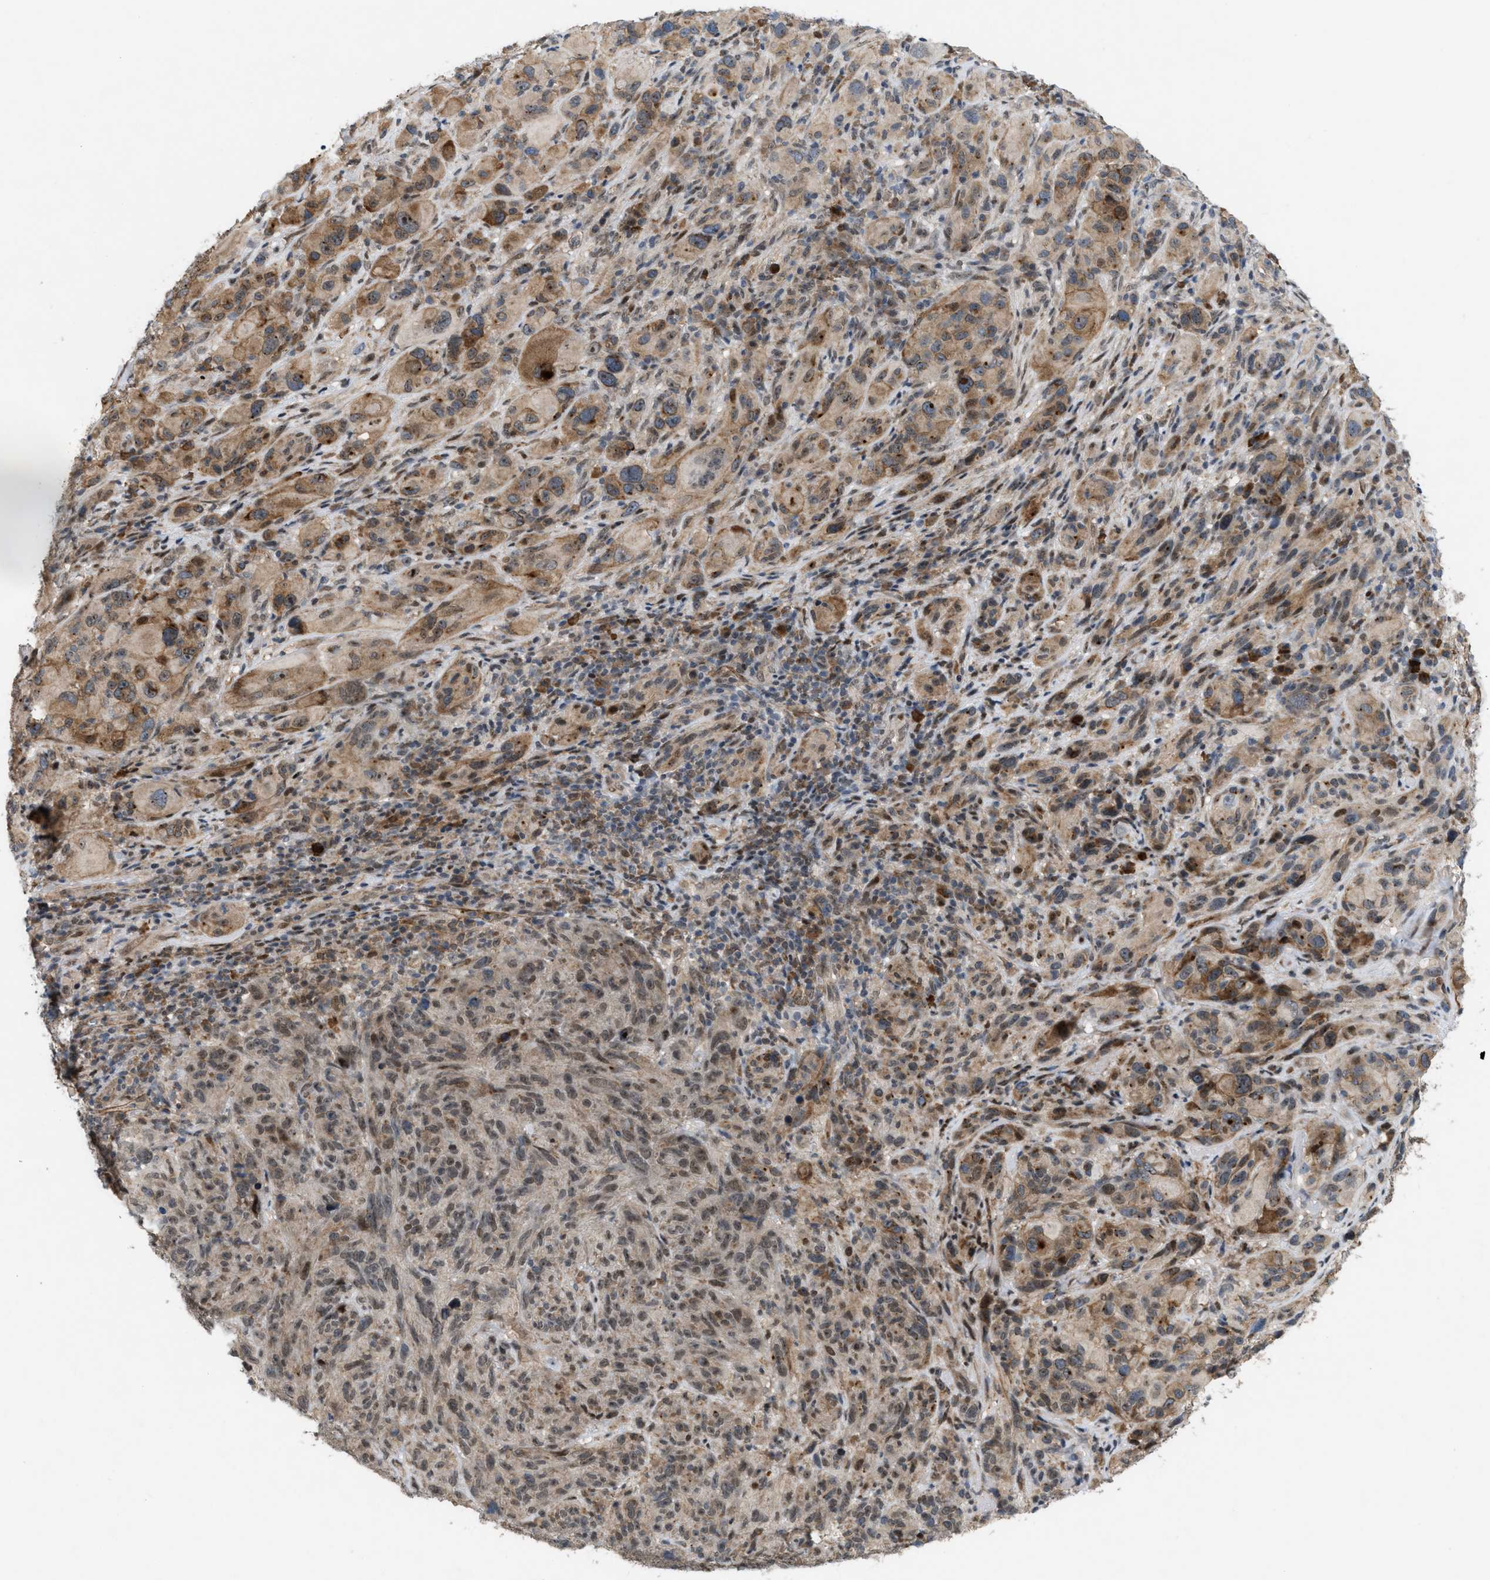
{"staining": {"intensity": "moderate", "quantity": "25%-75%", "location": "cytoplasmic/membranous"}, "tissue": "melanoma", "cell_type": "Tumor cells", "image_type": "cancer", "snomed": [{"axis": "morphology", "description": "Malignant melanoma, NOS"}, {"axis": "topography", "description": "Skin of head"}], "caption": "Immunohistochemistry (IHC) (DAB (3,3'-diaminobenzidine)) staining of human malignant melanoma demonstrates moderate cytoplasmic/membranous protein staining in about 25%-75% of tumor cells. (DAB IHC, brown staining for protein, blue staining for nuclei).", "gene": "MFSD6", "patient": {"sex": "male", "age": 96}}